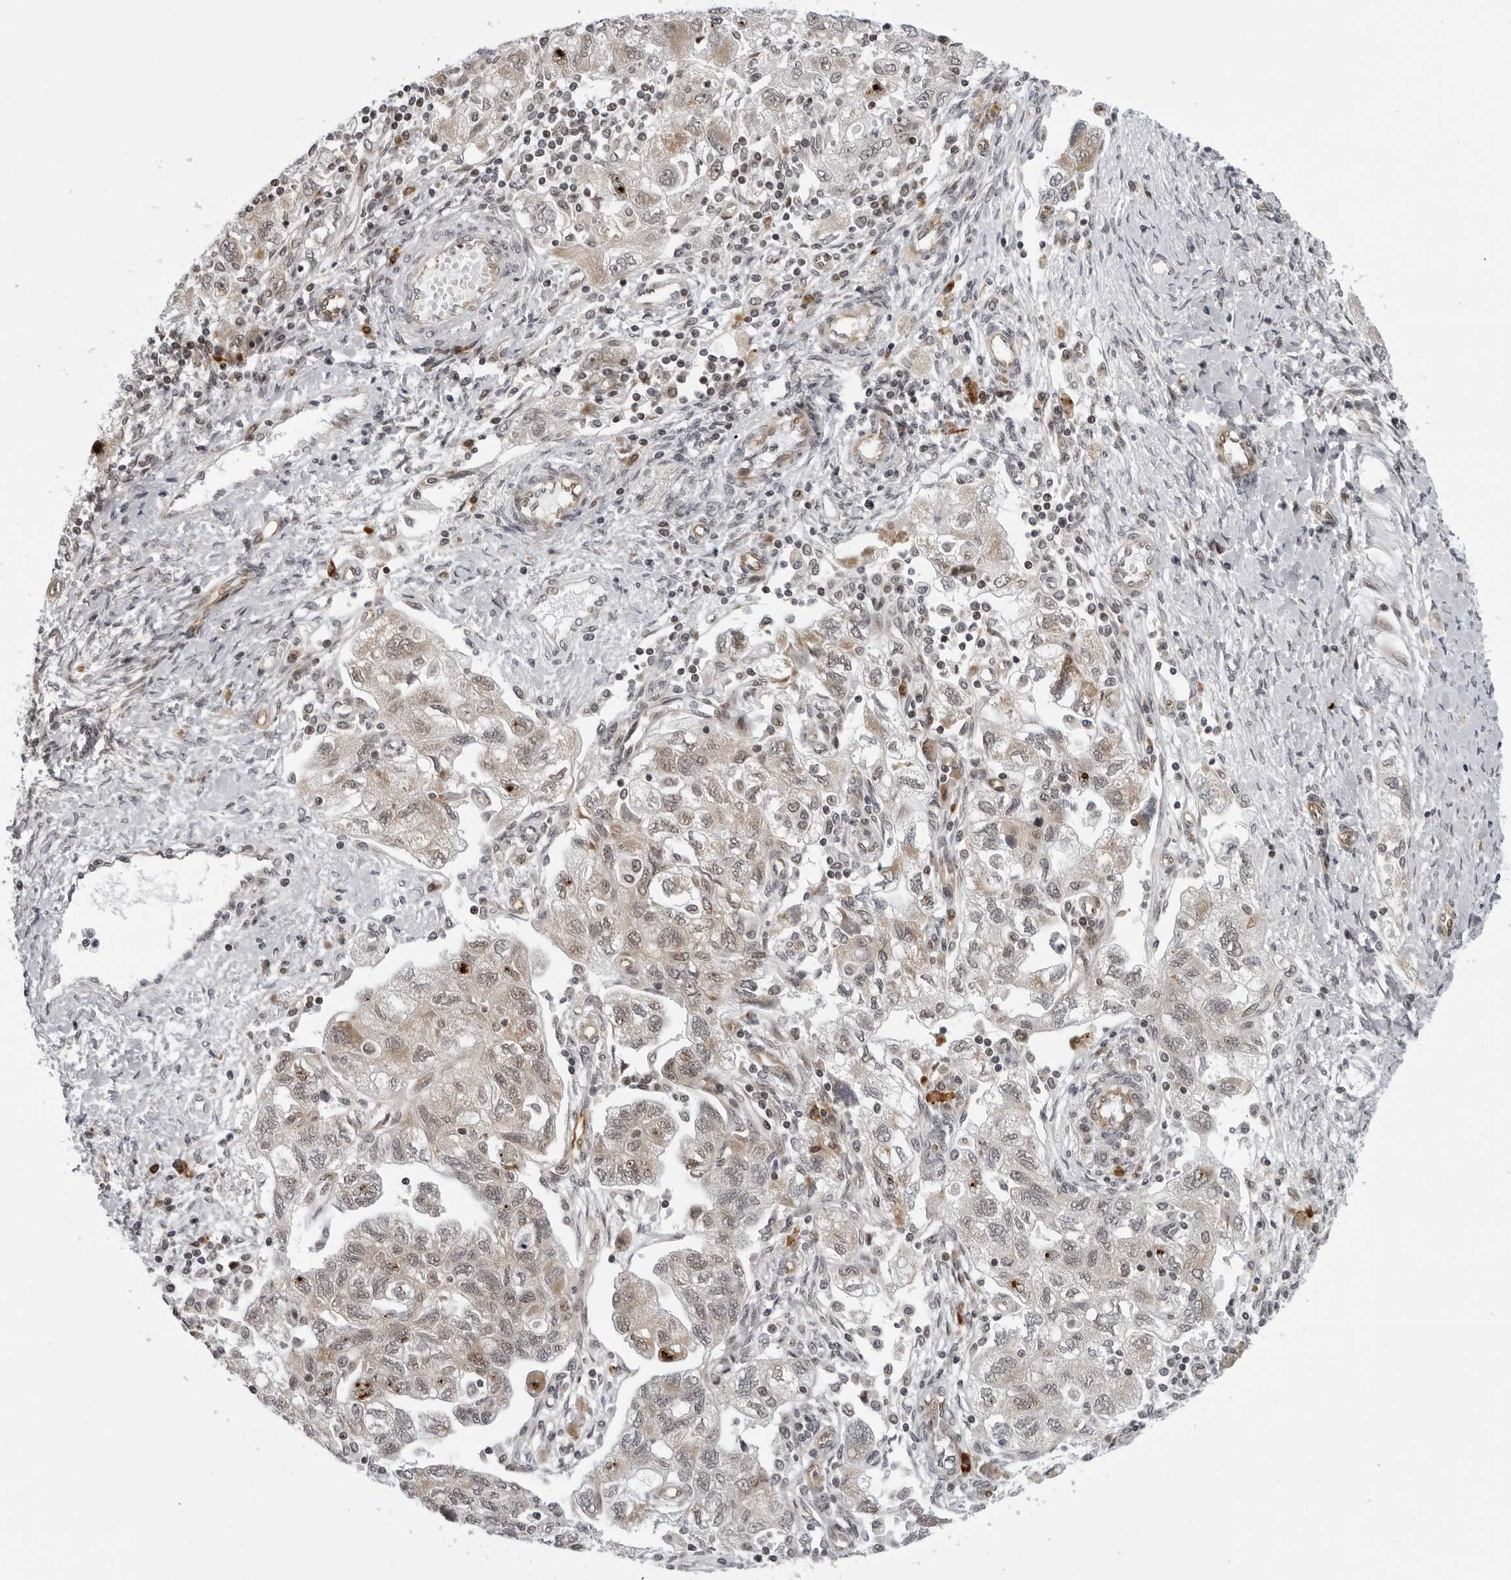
{"staining": {"intensity": "weak", "quantity": "<25%", "location": "cytoplasmic/membranous"}, "tissue": "ovarian cancer", "cell_type": "Tumor cells", "image_type": "cancer", "snomed": [{"axis": "morphology", "description": "Carcinoma, NOS"}, {"axis": "morphology", "description": "Cystadenocarcinoma, serous, NOS"}, {"axis": "topography", "description": "Ovary"}], "caption": "This is an immunohistochemistry micrograph of ovarian serous cystadenocarcinoma. There is no staining in tumor cells.", "gene": "GCSAML", "patient": {"sex": "female", "age": 69}}